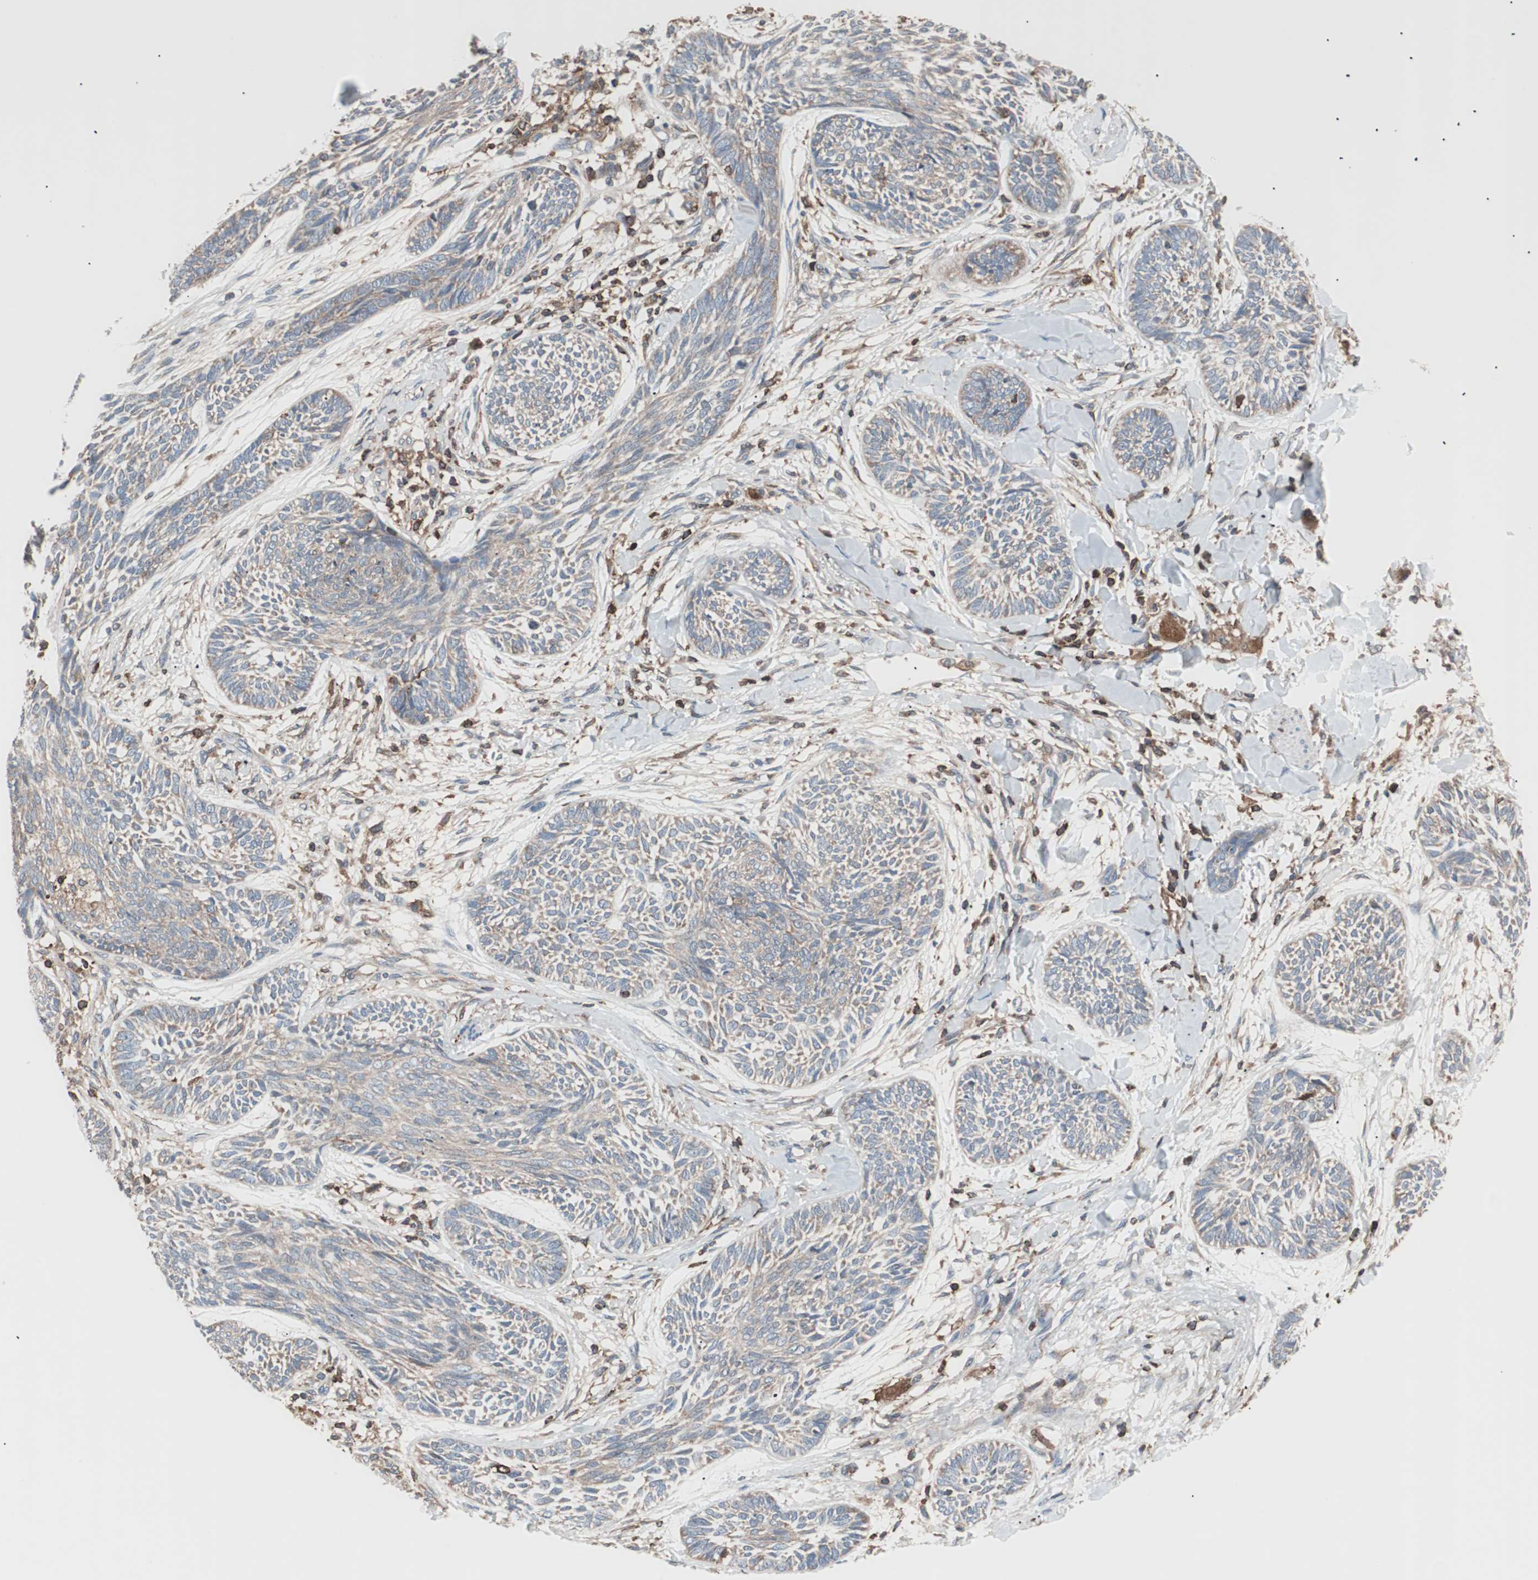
{"staining": {"intensity": "moderate", "quantity": ">75%", "location": "cytoplasmic/membranous"}, "tissue": "skin cancer", "cell_type": "Tumor cells", "image_type": "cancer", "snomed": [{"axis": "morphology", "description": "Papilloma, NOS"}, {"axis": "morphology", "description": "Basal cell carcinoma"}, {"axis": "topography", "description": "Skin"}], "caption": "Protein positivity by immunohistochemistry (IHC) demonstrates moderate cytoplasmic/membranous expression in about >75% of tumor cells in papilloma (skin).", "gene": "PIK3R1", "patient": {"sex": "male", "age": 87}}